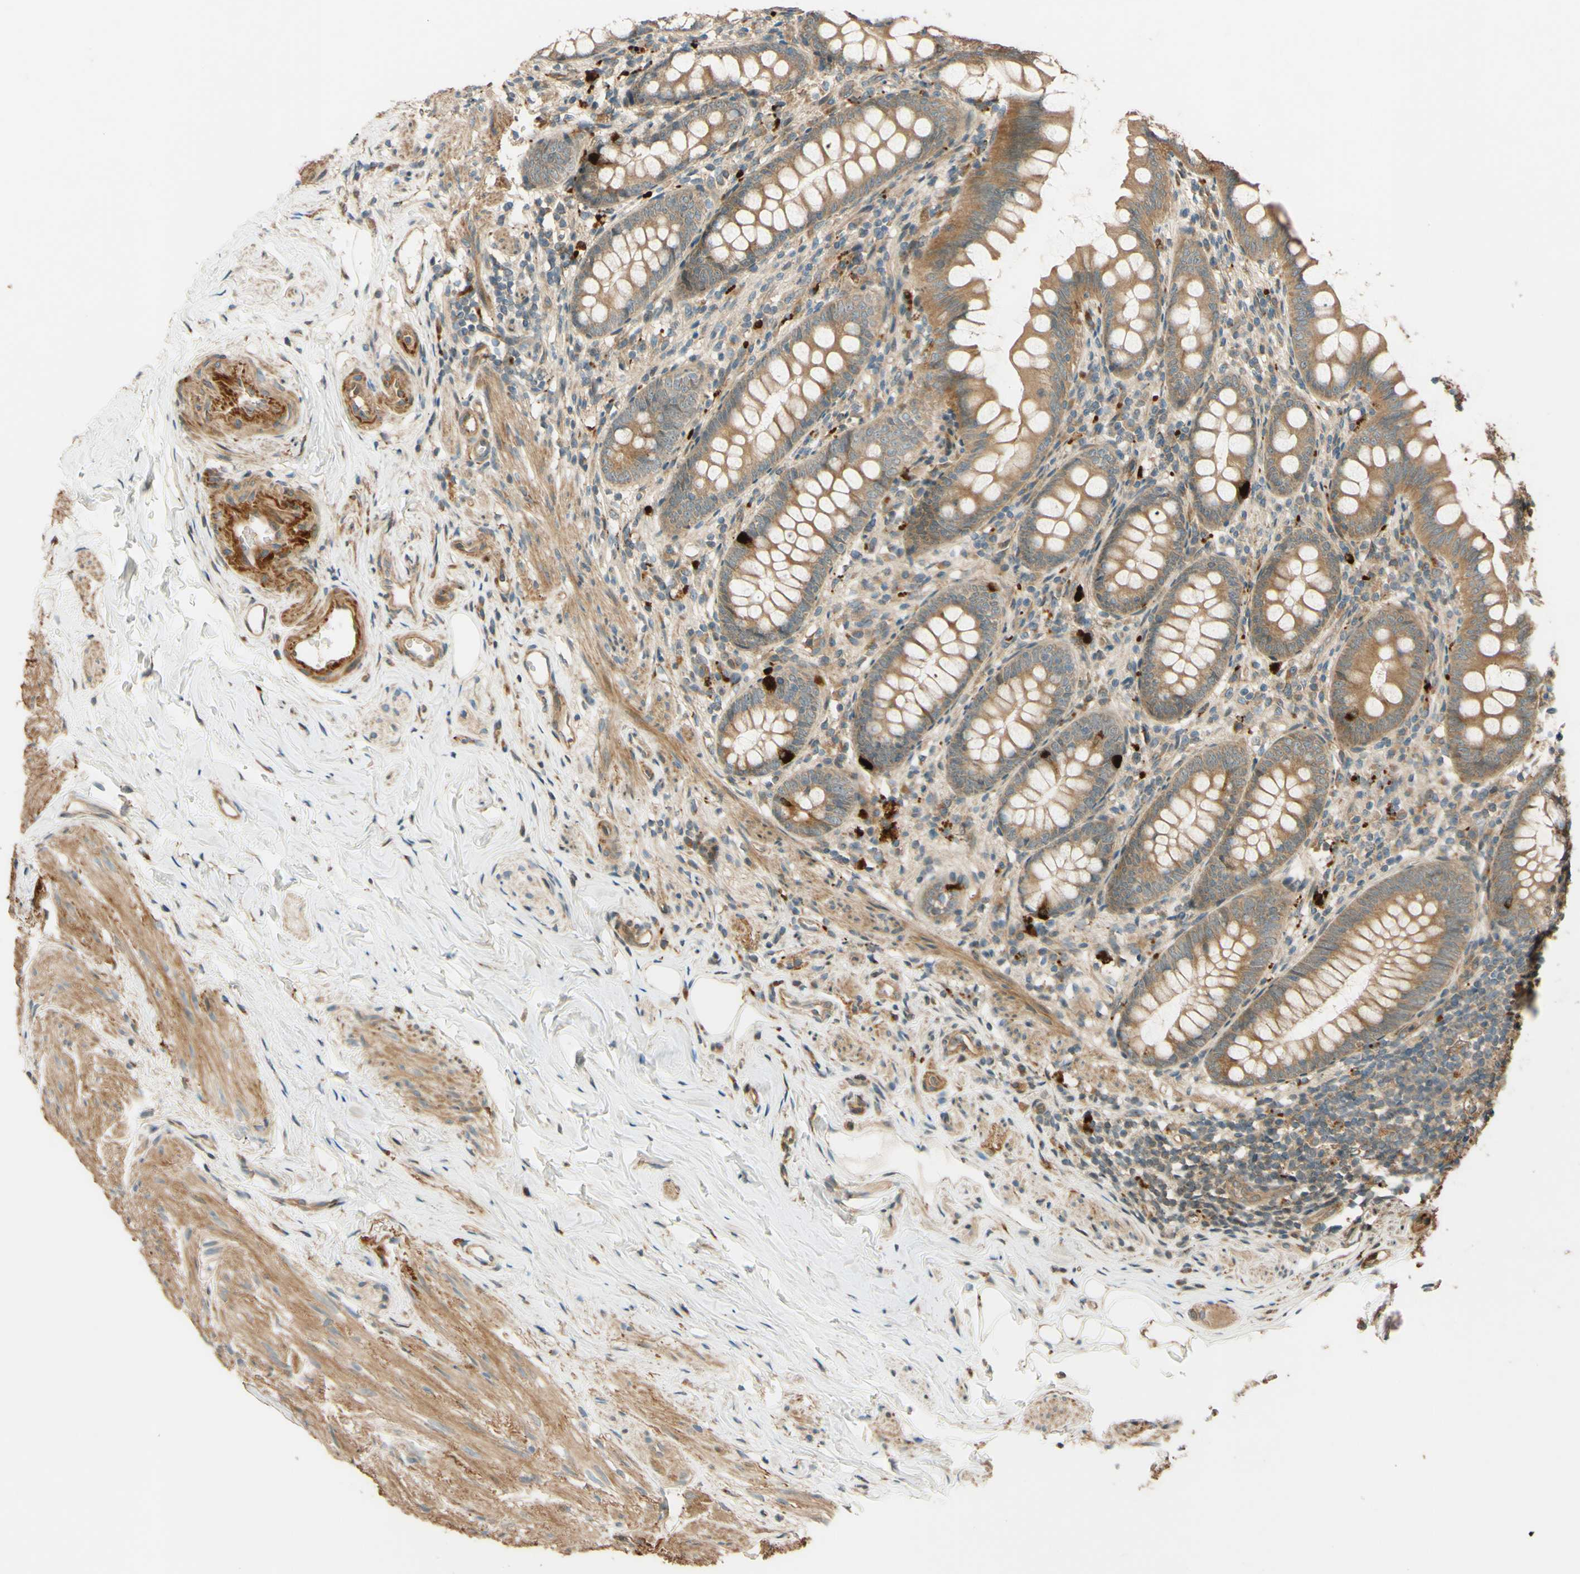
{"staining": {"intensity": "moderate", "quantity": ">75%", "location": "cytoplasmic/membranous"}, "tissue": "appendix", "cell_type": "Glandular cells", "image_type": "normal", "snomed": [{"axis": "morphology", "description": "Normal tissue, NOS"}, {"axis": "topography", "description": "Appendix"}], "caption": "A brown stain shows moderate cytoplasmic/membranous positivity of a protein in glandular cells of benign human appendix.", "gene": "RNF19A", "patient": {"sex": "female", "age": 77}}